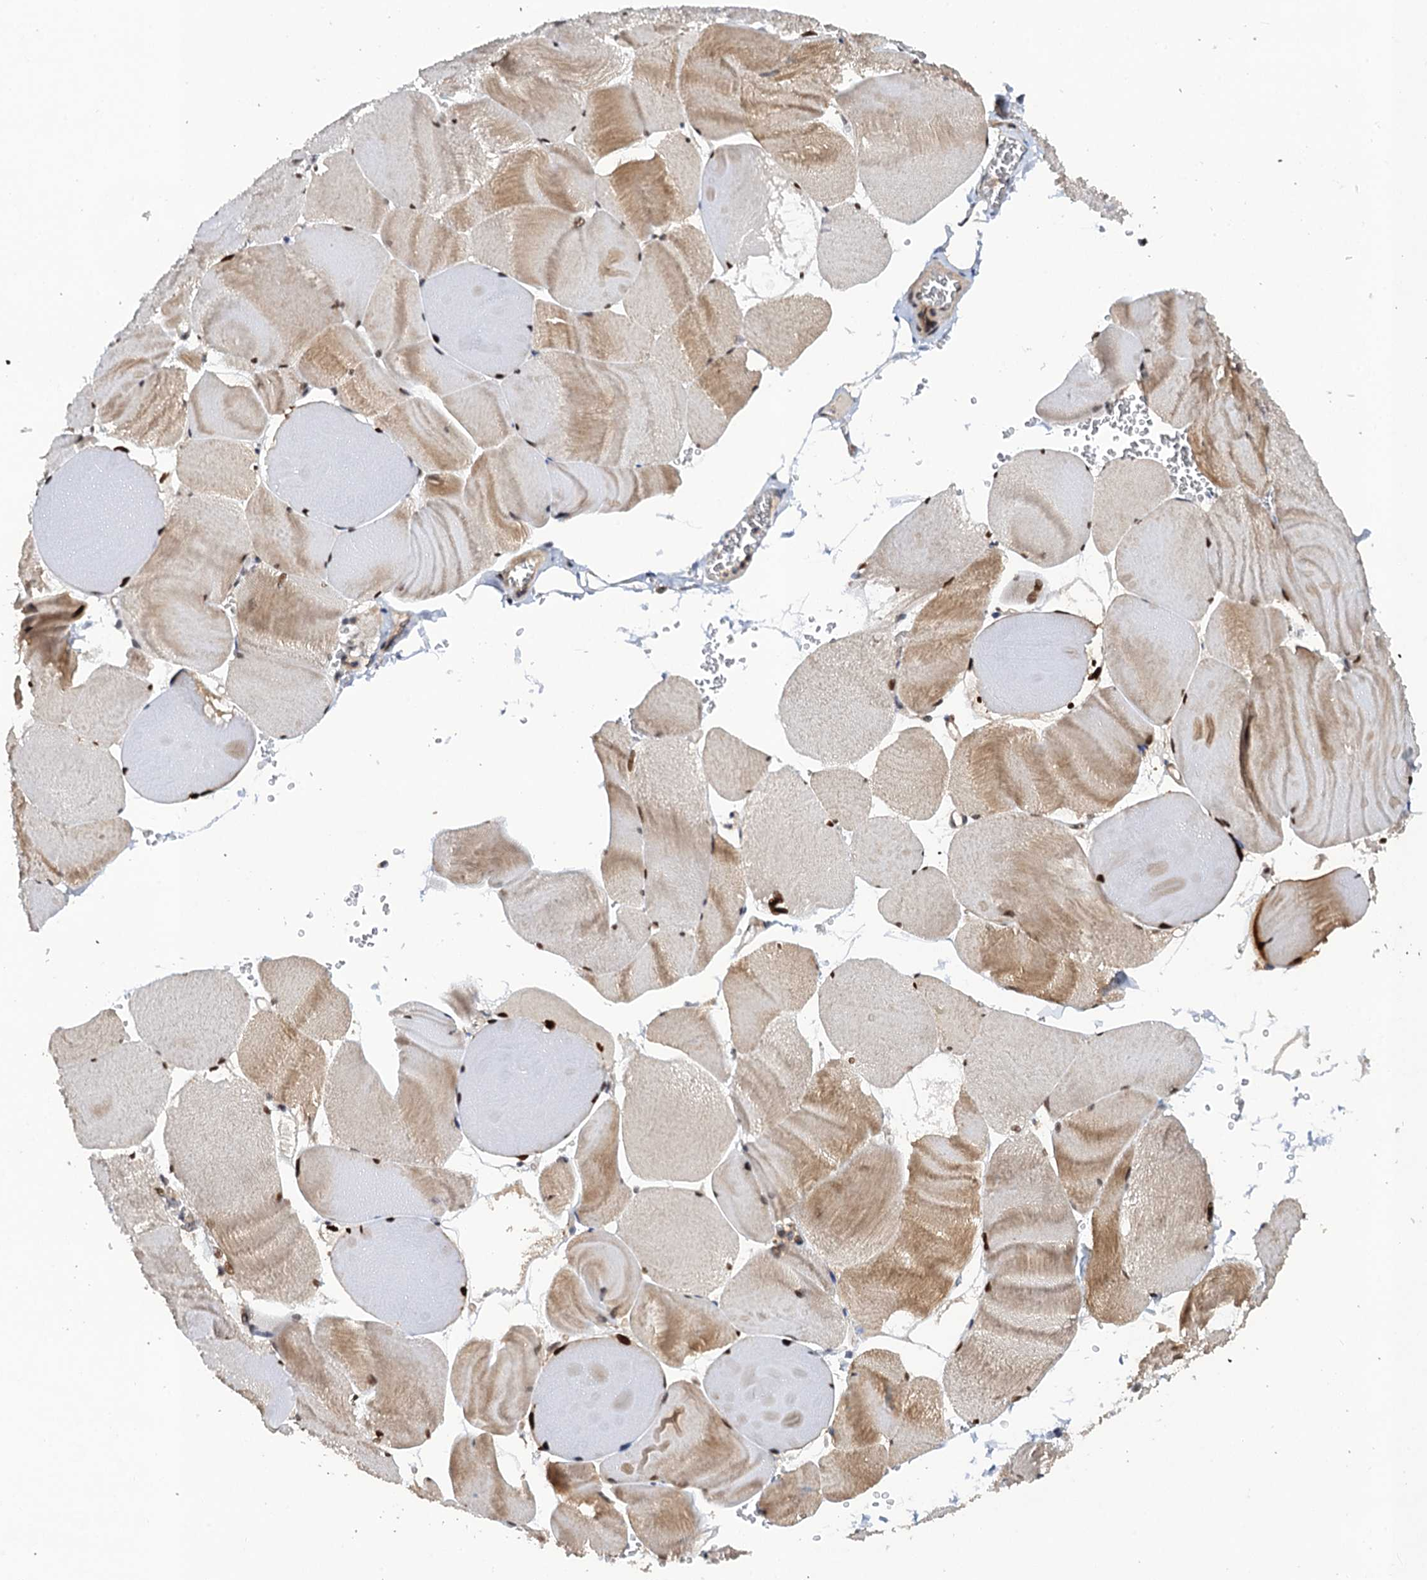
{"staining": {"intensity": "moderate", "quantity": ">75%", "location": "nuclear"}, "tissue": "skeletal muscle", "cell_type": "Myocytes", "image_type": "normal", "snomed": [{"axis": "morphology", "description": "Normal tissue, NOS"}, {"axis": "morphology", "description": "Basal cell carcinoma"}, {"axis": "topography", "description": "Skeletal muscle"}], "caption": "This is a histology image of immunohistochemistry staining of unremarkable skeletal muscle, which shows moderate staining in the nuclear of myocytes.", "gene": "ZAR1L", "patient": {"sex": "female", "age": 64}}